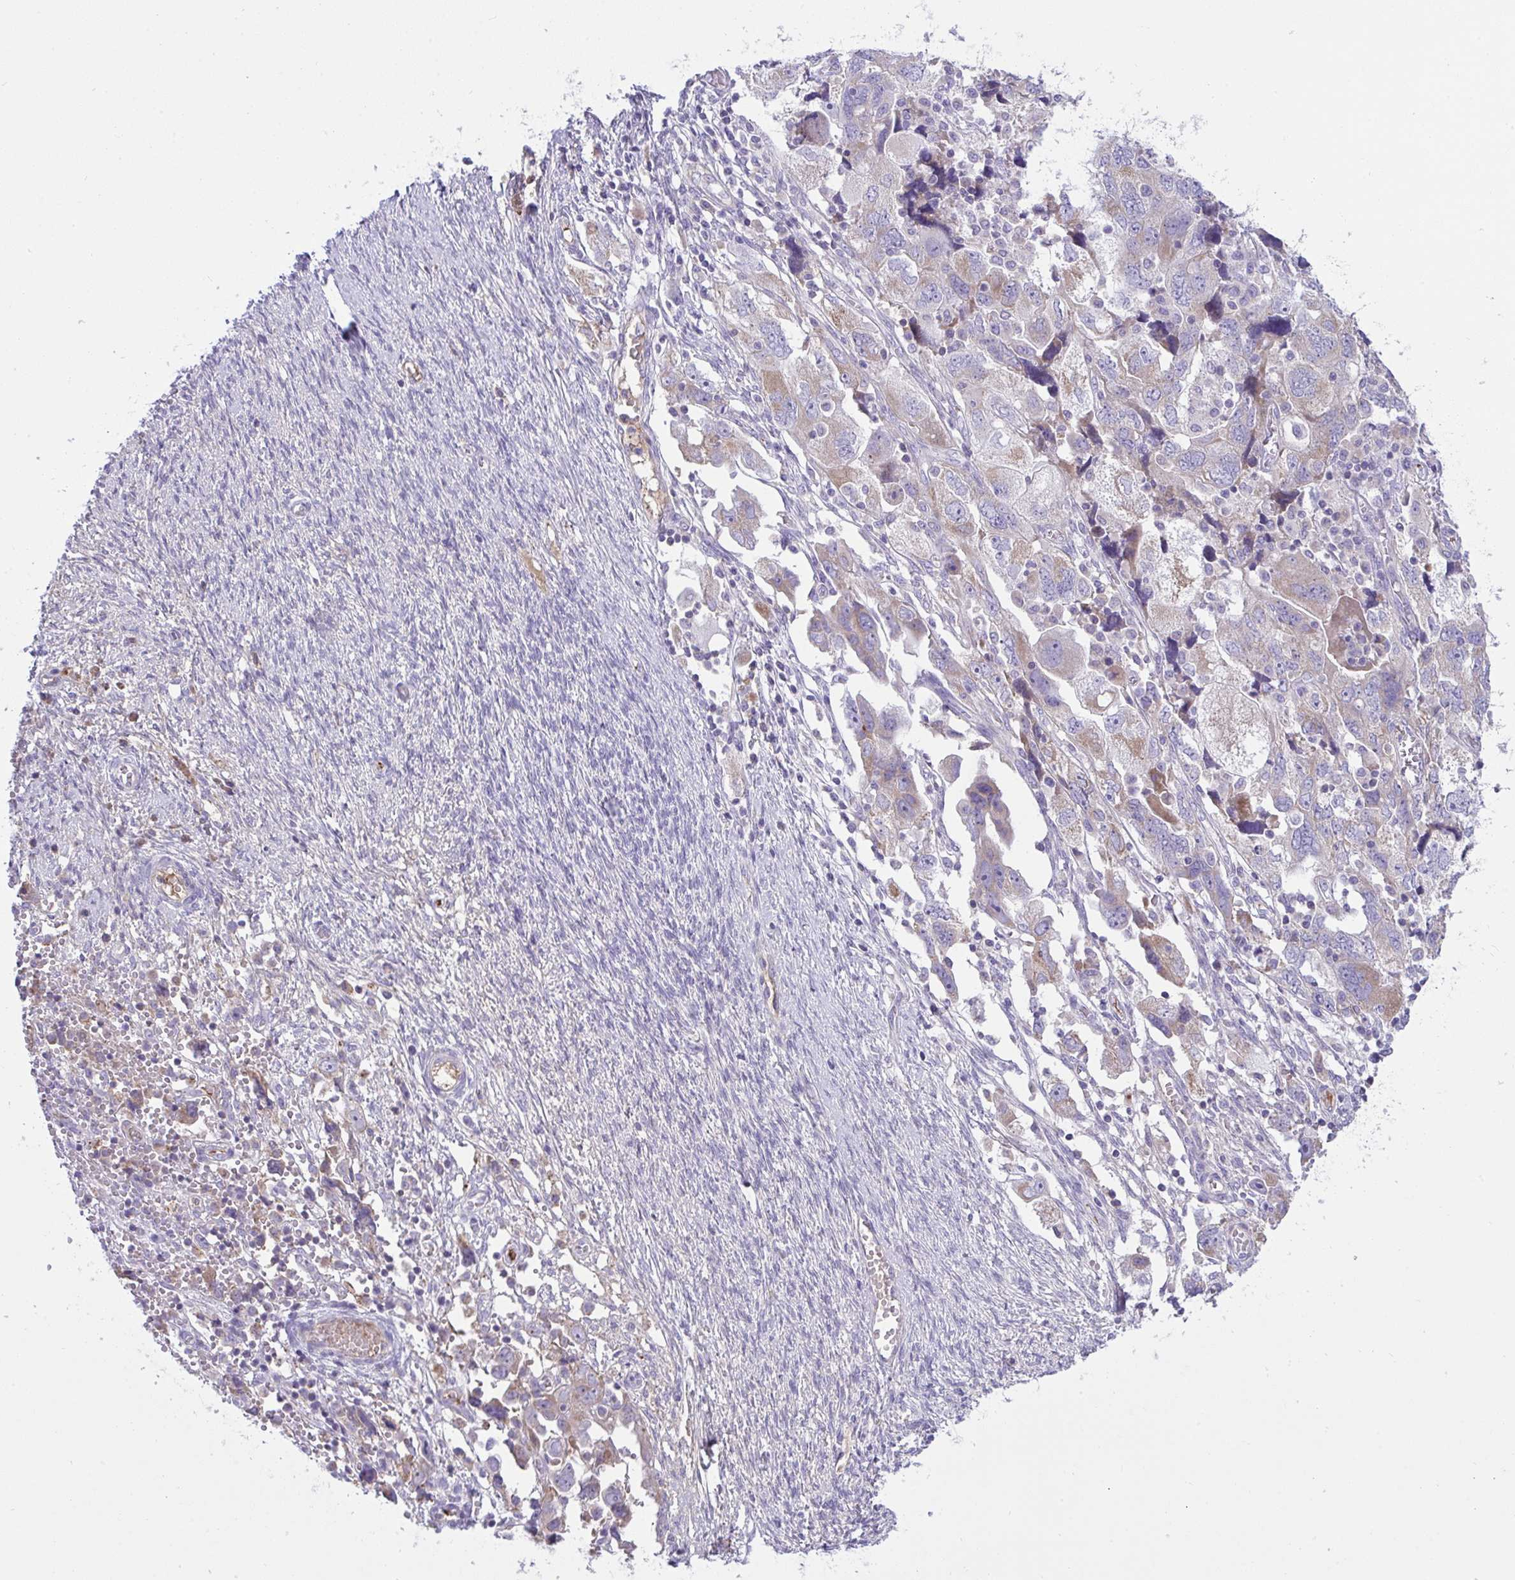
{"staining": {"intensity": "moderate", "quantity": "25%-75%", "location": "cytoplasmic/membranous"}, "tissue": "ovarian cancer", "cell_type": "Tumor cells", "image_type": "cancer", "snomed": [{"axis": "morphology", "description": "Carcinoma, NOS"}, {"axis": "morphology", "description": "Cystadenocarcinoma, serous, NOS"}, {"axis": "topography", "description": "Ovary"}], "caption": "A high-resolution micrograph shows immunohistochemistry staining of ovarian cancer, which shows moderate cytoplasmic/membranous positivity in approximately 25%-75% of tumor cells.", "gene": "PLA2G12B", "patient": {"sex": "female", "age": 69}}